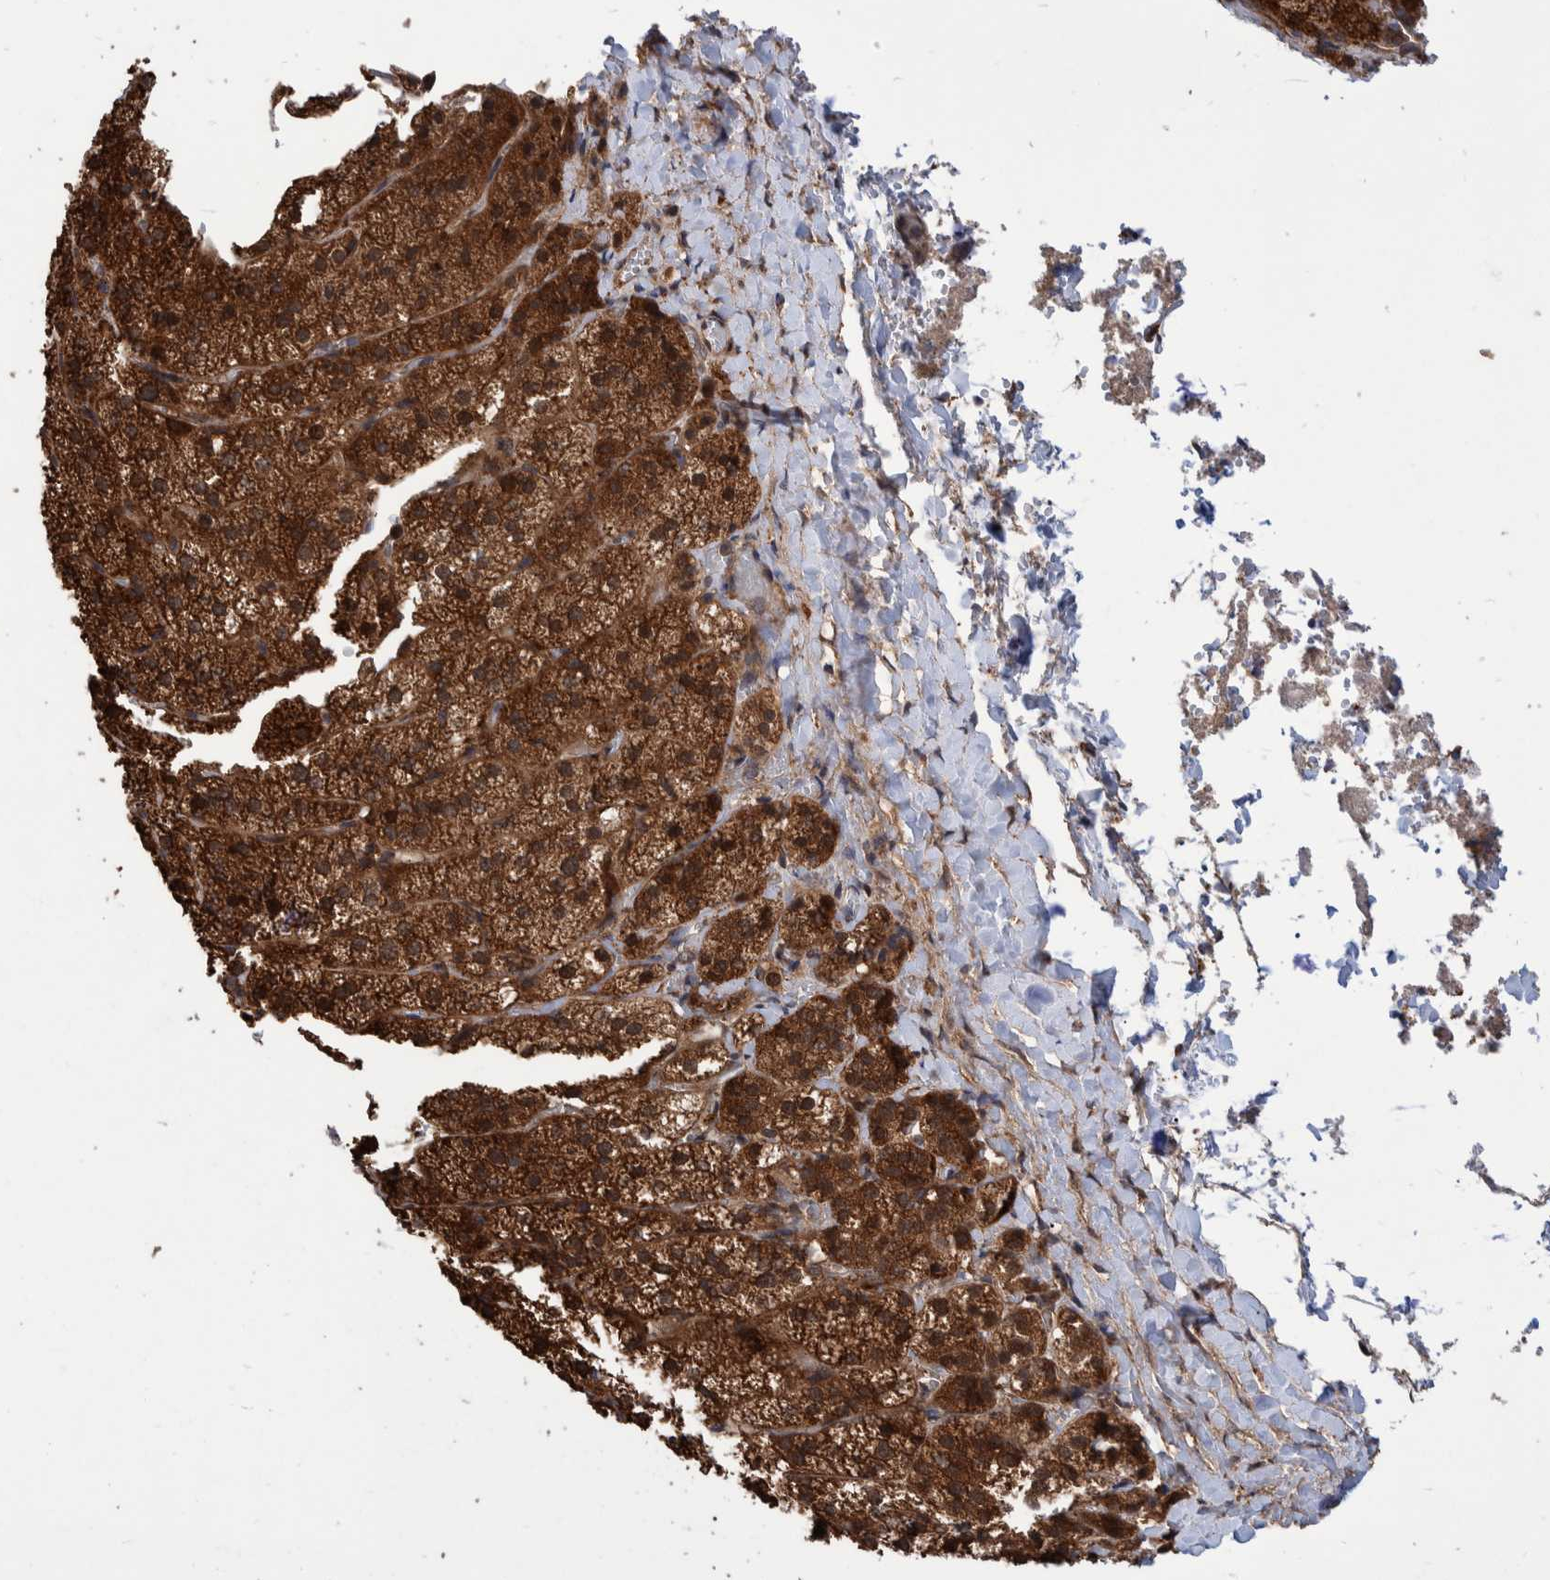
{"staining": {"intensity": "strong", "quantity": ">75%", "location": "cytoplasmic/membranous"}, "tissue": "adrenal gland", "cell_type": "Glandular cells", "image_type": "normal", "snomed": [{"axis": "morphology", "description": "Normal tissue, NOS"}, {"axis": "topography", "description": "Adrenal gland"}], "caption": "Glandular cells display high levels of strong cytoplasmic/membranous staining in approximately >75% of cells in normal human adrenal gland.", "gene": "VBP1", "patient": {"sex": "female", "age": 44}}